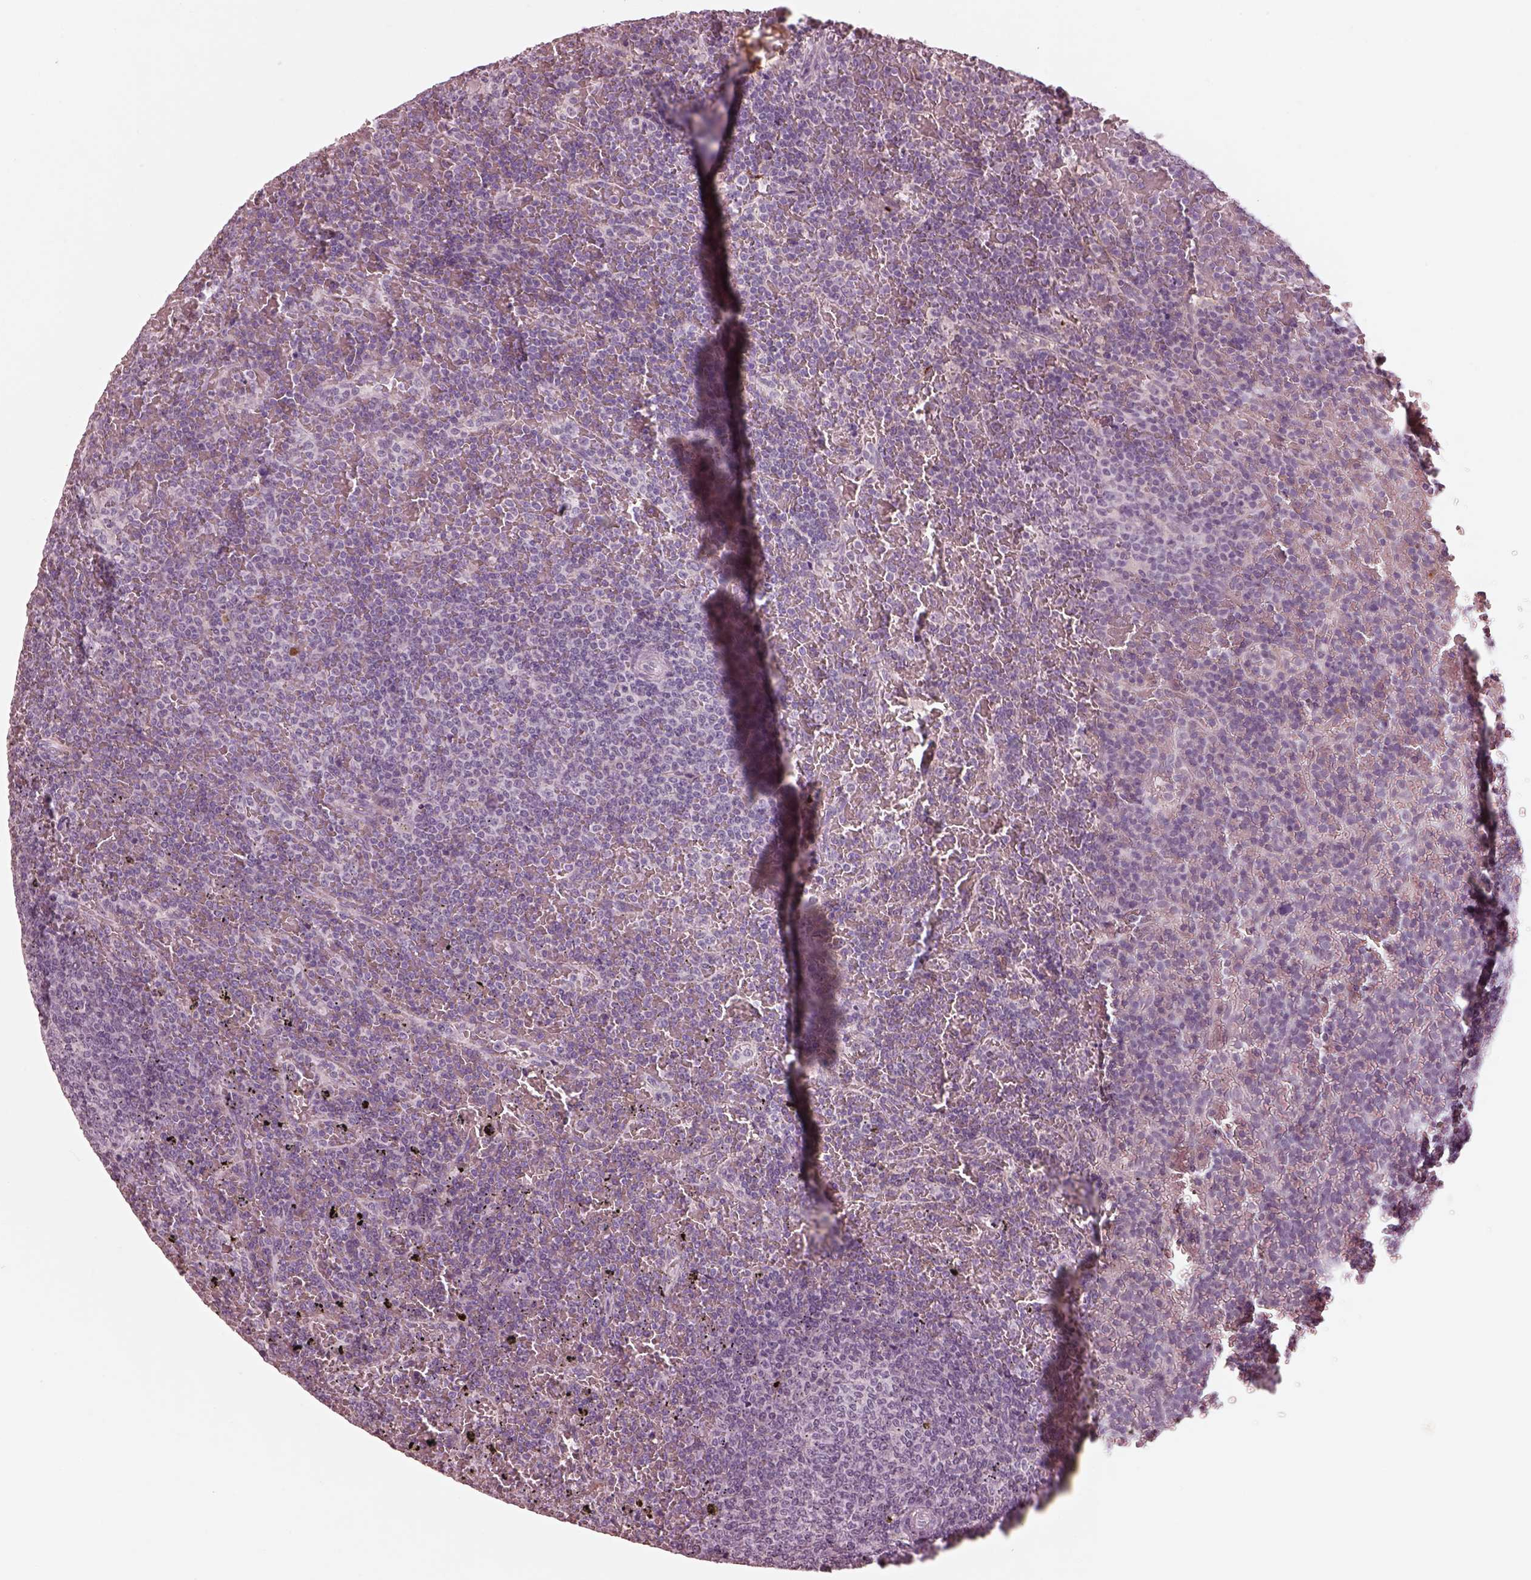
{"staining": {"intensity": "negative", "quantity": "none", "location": "none"}, "tissue": "lymphoma", "cell_type": "Tumor cells", "image_type": "cancer", "snomed": [{"axis": "morphology", "description": "Malignant lymphoma, non-Hodgkin's type, Low grade"}, {"axis": "topography", "description": "Spleen"}], "caption": "High power microscopy histopathology image of an immunohistochemistry image of malignant lymphoma, non-Hodgkin's type (low-grade), revealing no significant expression in tumor cells. Nuclei are stained in blue.", "gene": "KCNA2", "patient": {"sex": "female", "age": 77}}